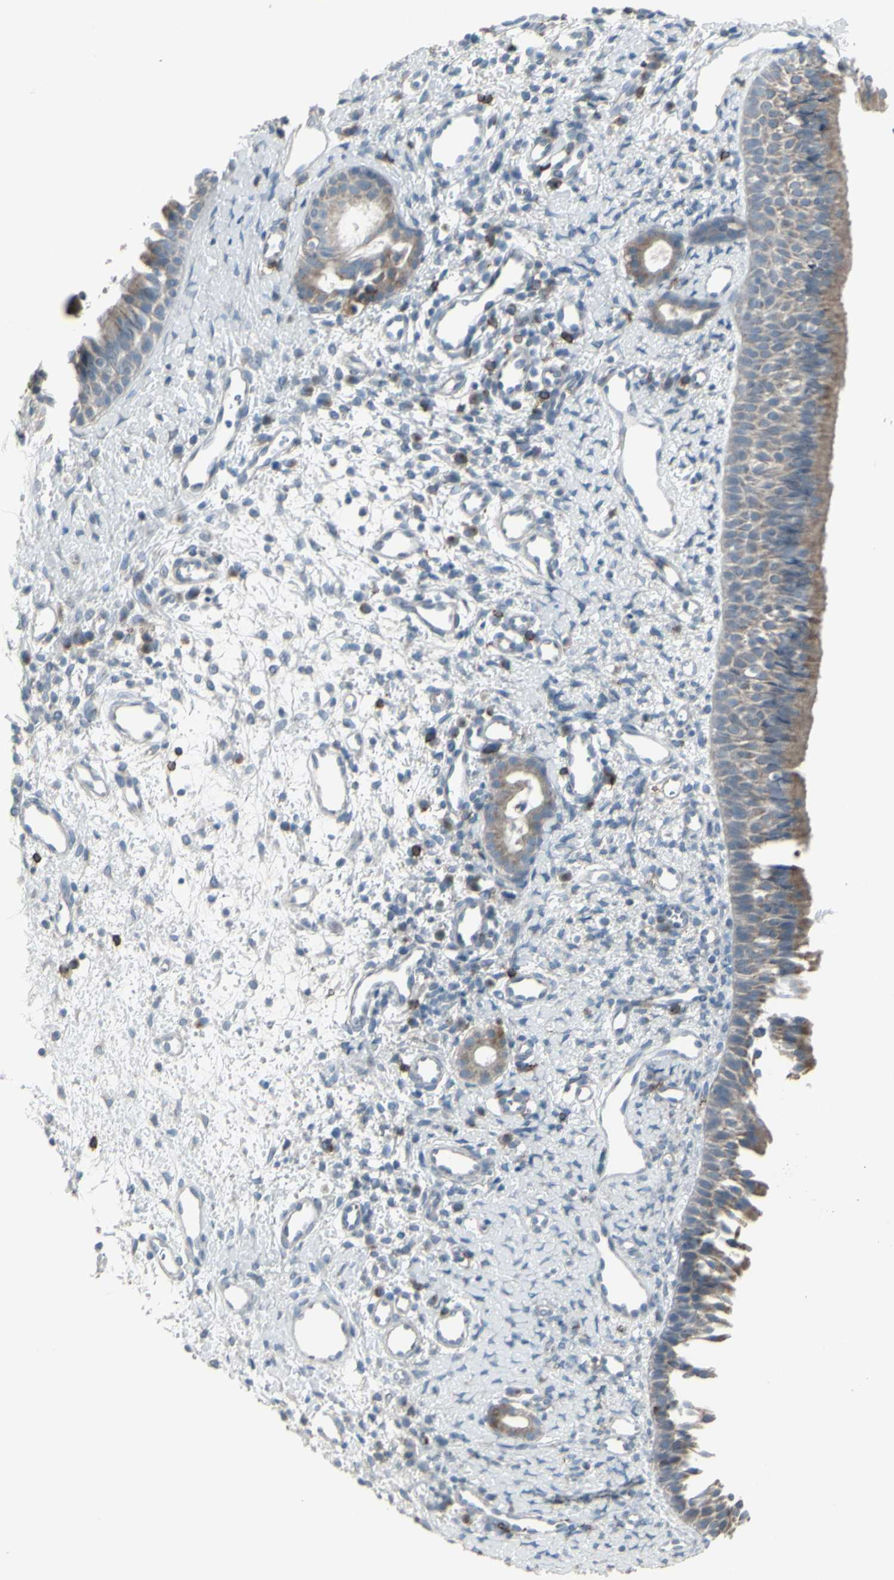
{"staining": {"intensity": "weak", "quantity": ">75%", "location": "cytoplasmic/membranous"}, "tissue": "nasopharynx", "cell_type": "Respiratory epithelial cells", "image_type": "normal", "snomed": [{"axis": "morphology", "description": "Normal tissue, NOS"}, {"axis": "topography", "description": "Nasopharynx"}], "caption": "High-magnification brightfield microscopy of benign nasopharynx stained with DAB (3,3'-diaminobenzidine) (brown) and counterstained with hematoxylin (blue). respiratory epithelial cells exhibit weak cytoplasmic/membranous positivity is appreciated in approximately>75% of cells.", "gene": "CD79B", "patient": {"sex": "male", "age": 22}}